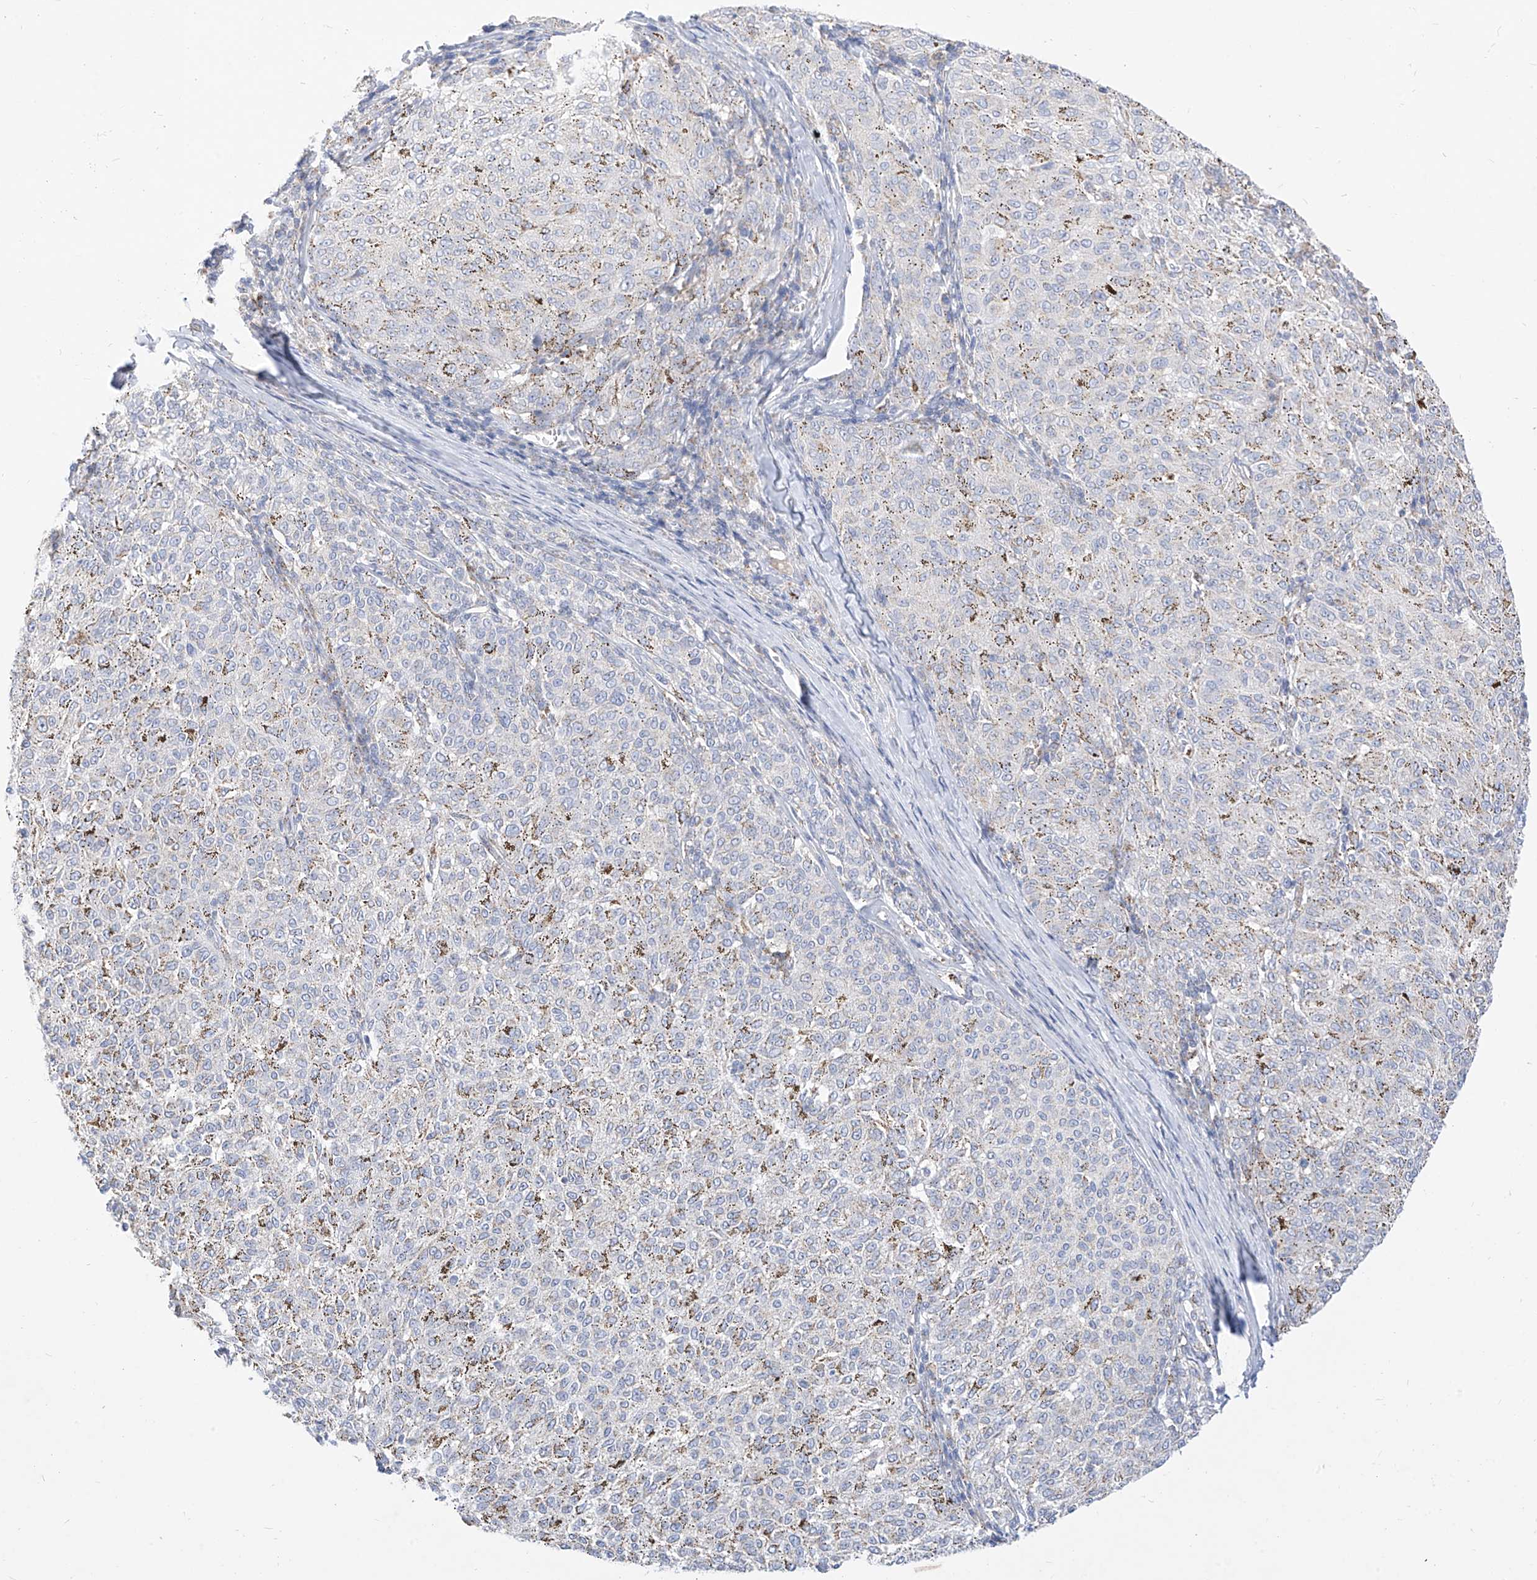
{"staining": {"intensity": "negative", "quantity": "none", "location": "none"}, "tissue": "melanoma", "cell_type": "Tumor cells", "image_type": "cancer", "snomed": [{"axis": "morphology", "description": "Malignant melanoma, NOS"}, {"axis": "topography", "description": "Skin"}], "caption": "This photomicrograph is of melanoma stained with immunohistochemistry (IHC) to label a protein in brown with the nuclei are counter-stained blue. There is no expression in tumor cells.", "gene": "RASA2", "patient": {"sex": "female", "age": 72}}